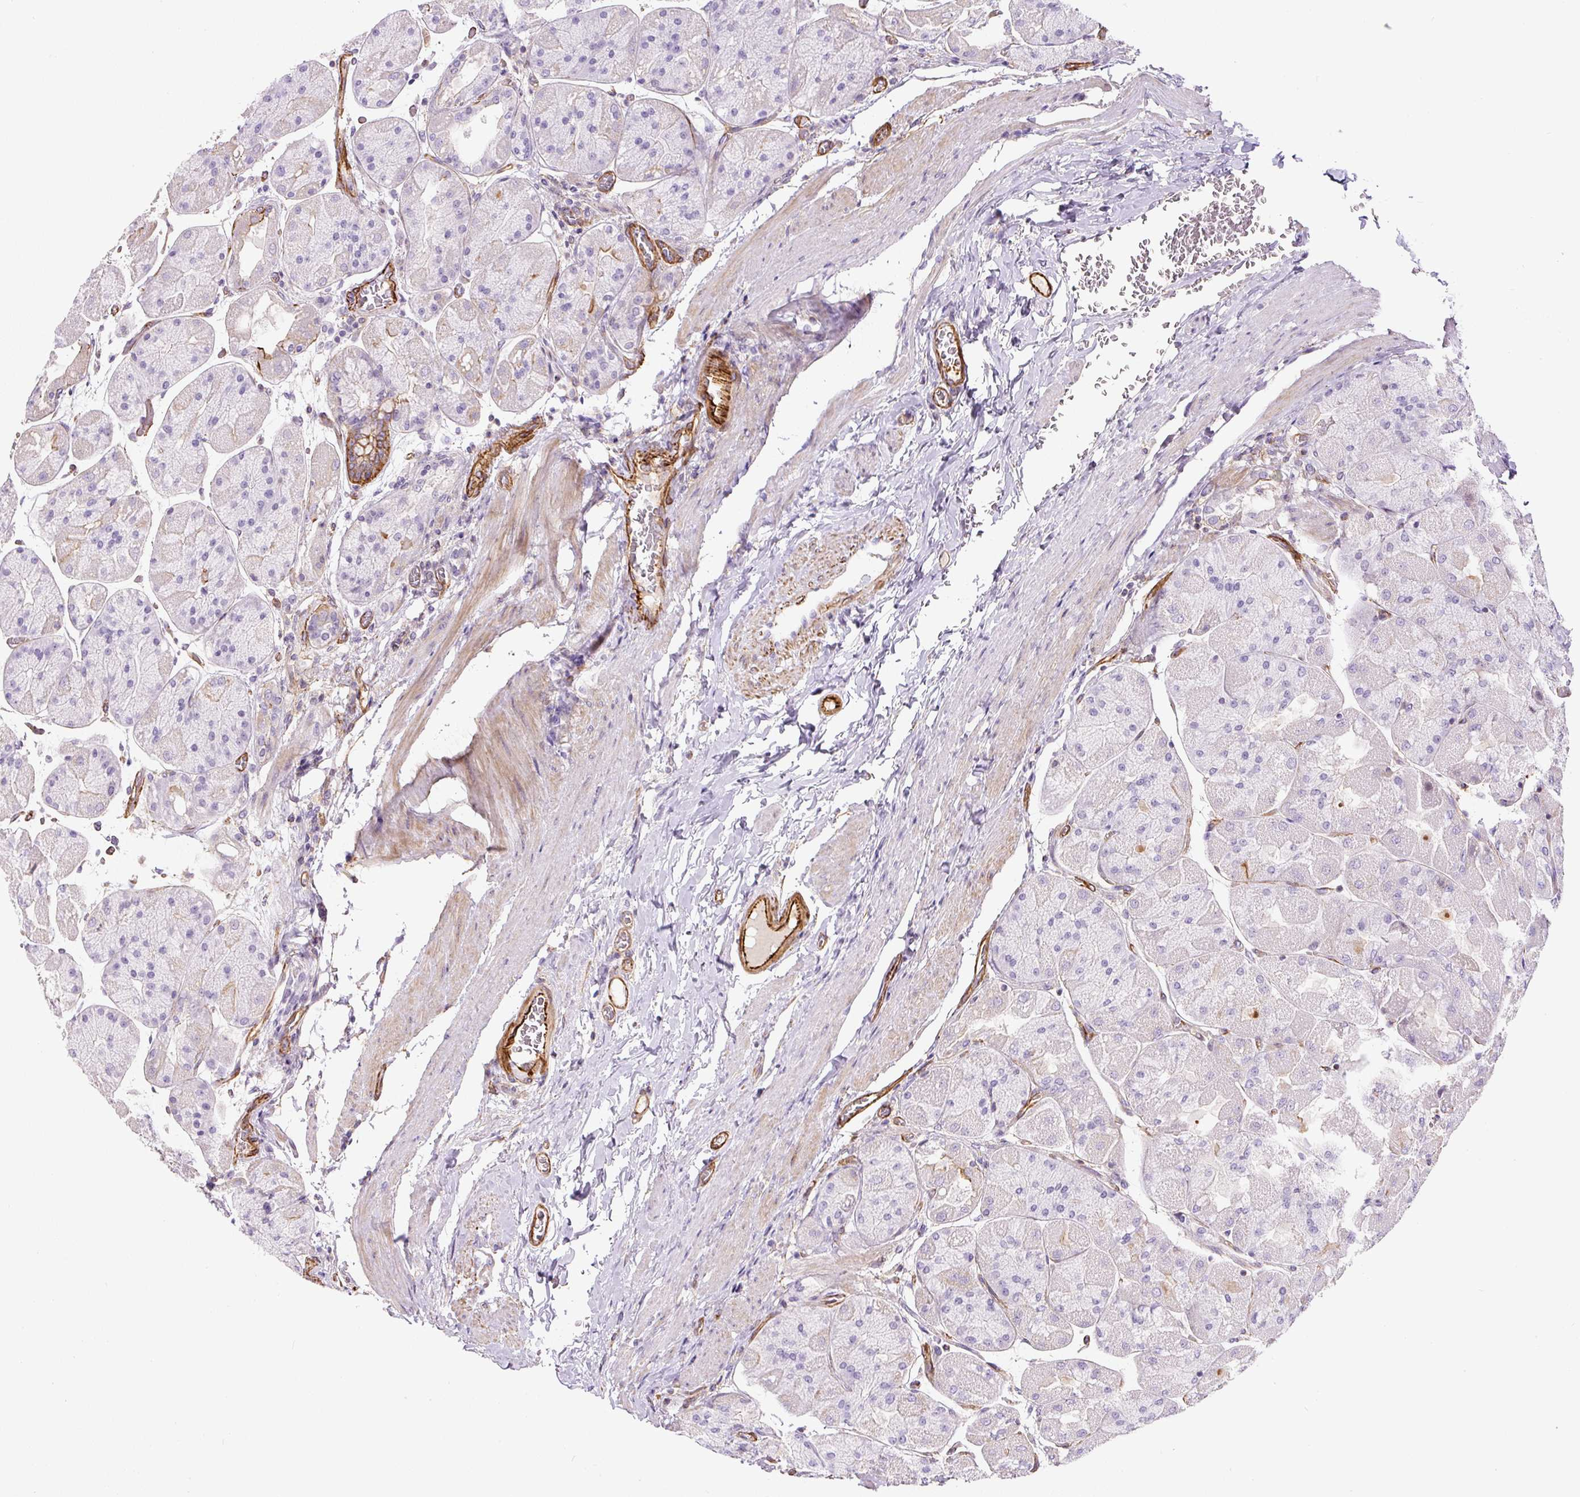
{"staining": {"intensity": "moderate", "quantity": "<25%", "location": "cytoplasmic/membranous"}, "tissue": "stomach", "cell_type": "Glandular cells", "image_type": "normal", "snomed": [{"axis": "morphology", "description": "Normal tissue, NOS"}, {"axis": "topography", "description": "Stomach"}], "caption": "A brown stain shows moderate cytoplasmic/membranous positivity of a protein in glandular cells of unremarkable stomach. The staining was performed using DAB (3,3'-diaminobenzidine), with brown indicating positive protein expression. Nuclei are stained blue with hematoxylin.", "gene": "B3GALT5", "patient": {"sex": "female", "age": 61}}